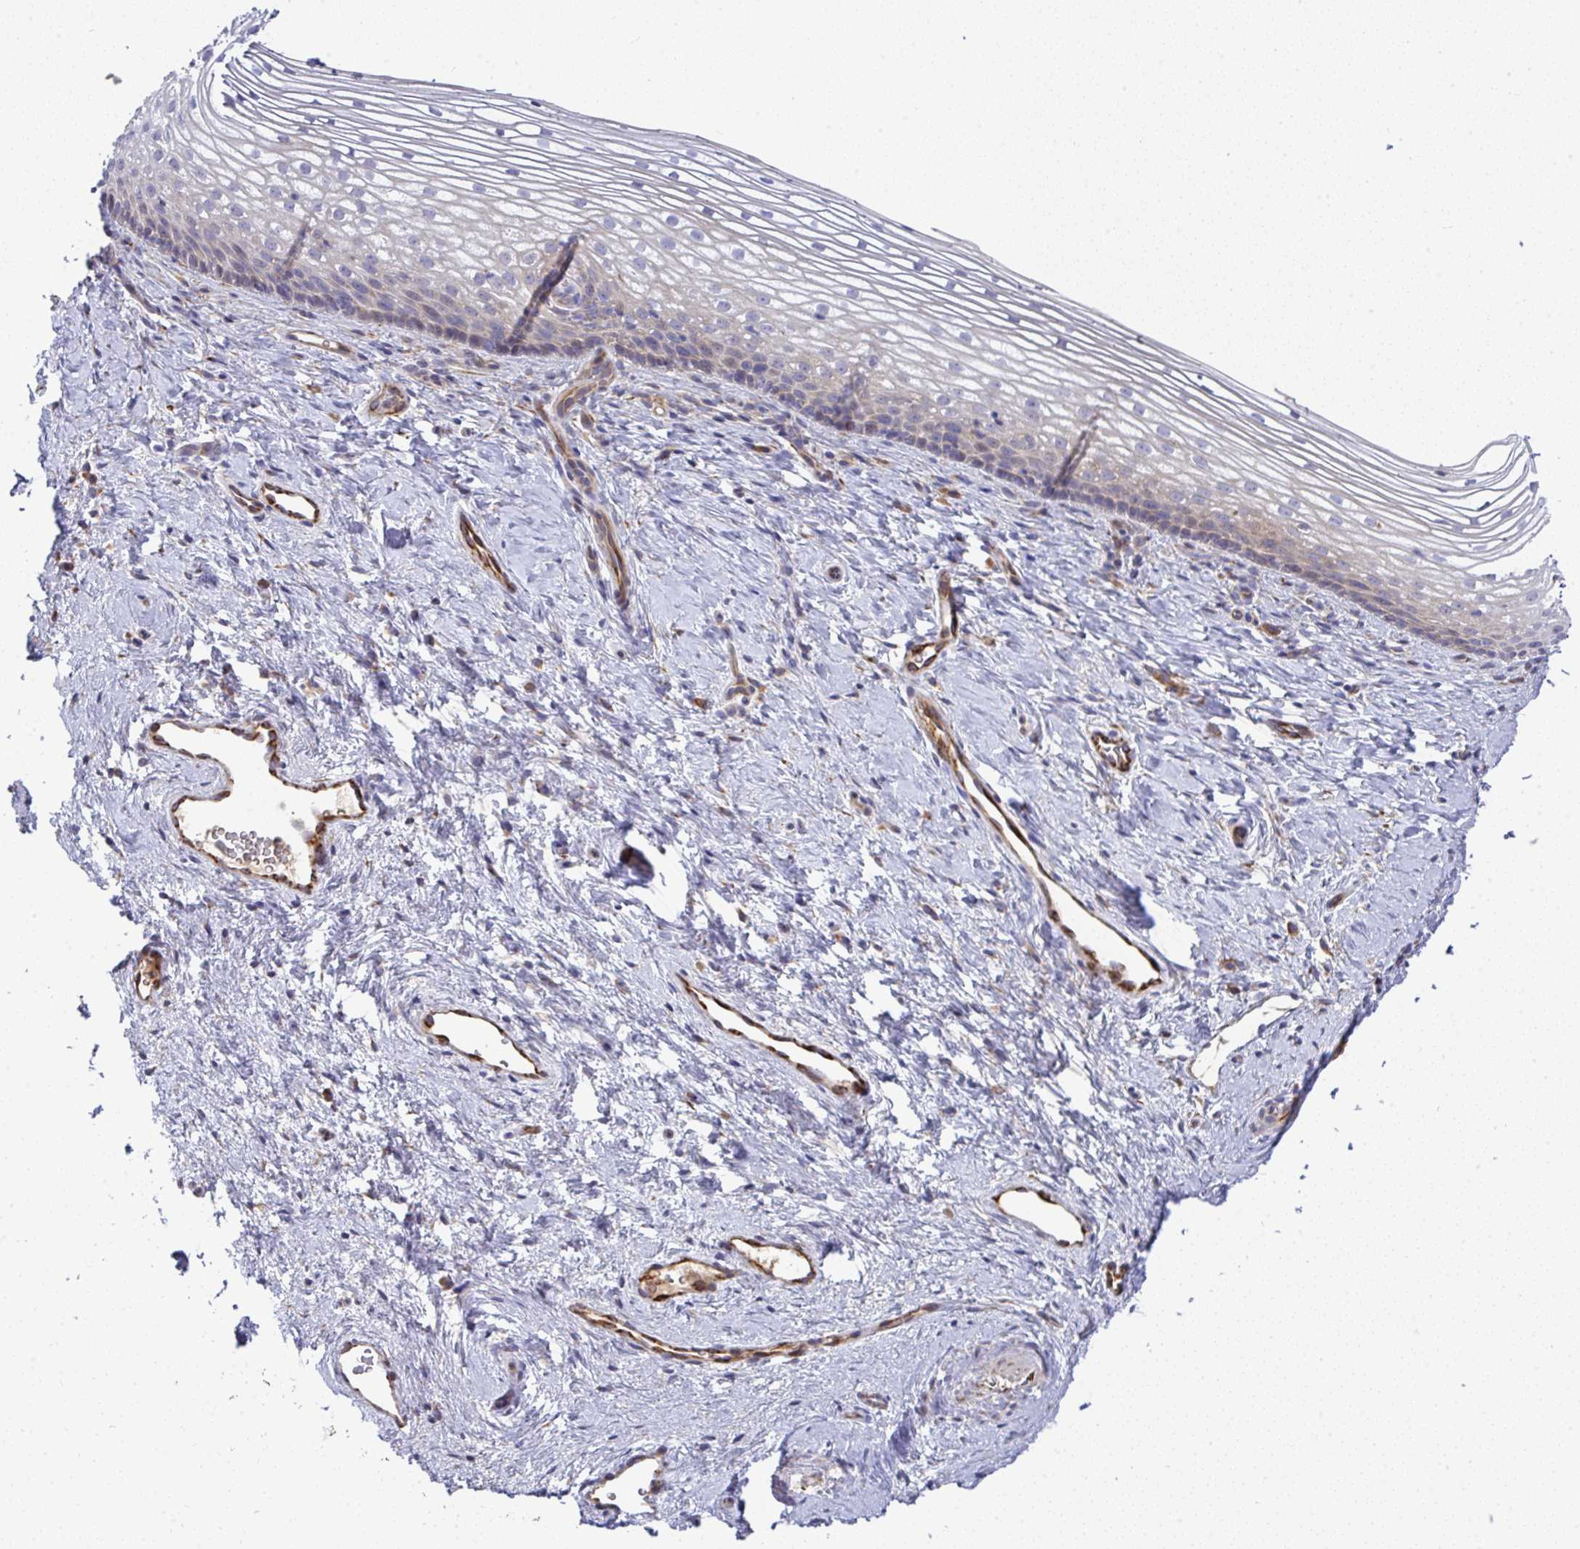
{"staining": {"intensity": "negative", "quantity": "none", "location": "none"}, "tissue": "vagina", "cell_type": "Squamous epithelial cells", "image_type": "normal", "snomed": [{"axis": "morphology", "description": "Normal tissue, NOS"}, {"axis": "topography", "description": "Vagina"}], "caption": "Immunohistochemical staining of unremarkable human vagina reveals no significant expression in squamous epithelial cells.", "gene": "GRID2", "patient": {"sex": "female", "age": 51}}